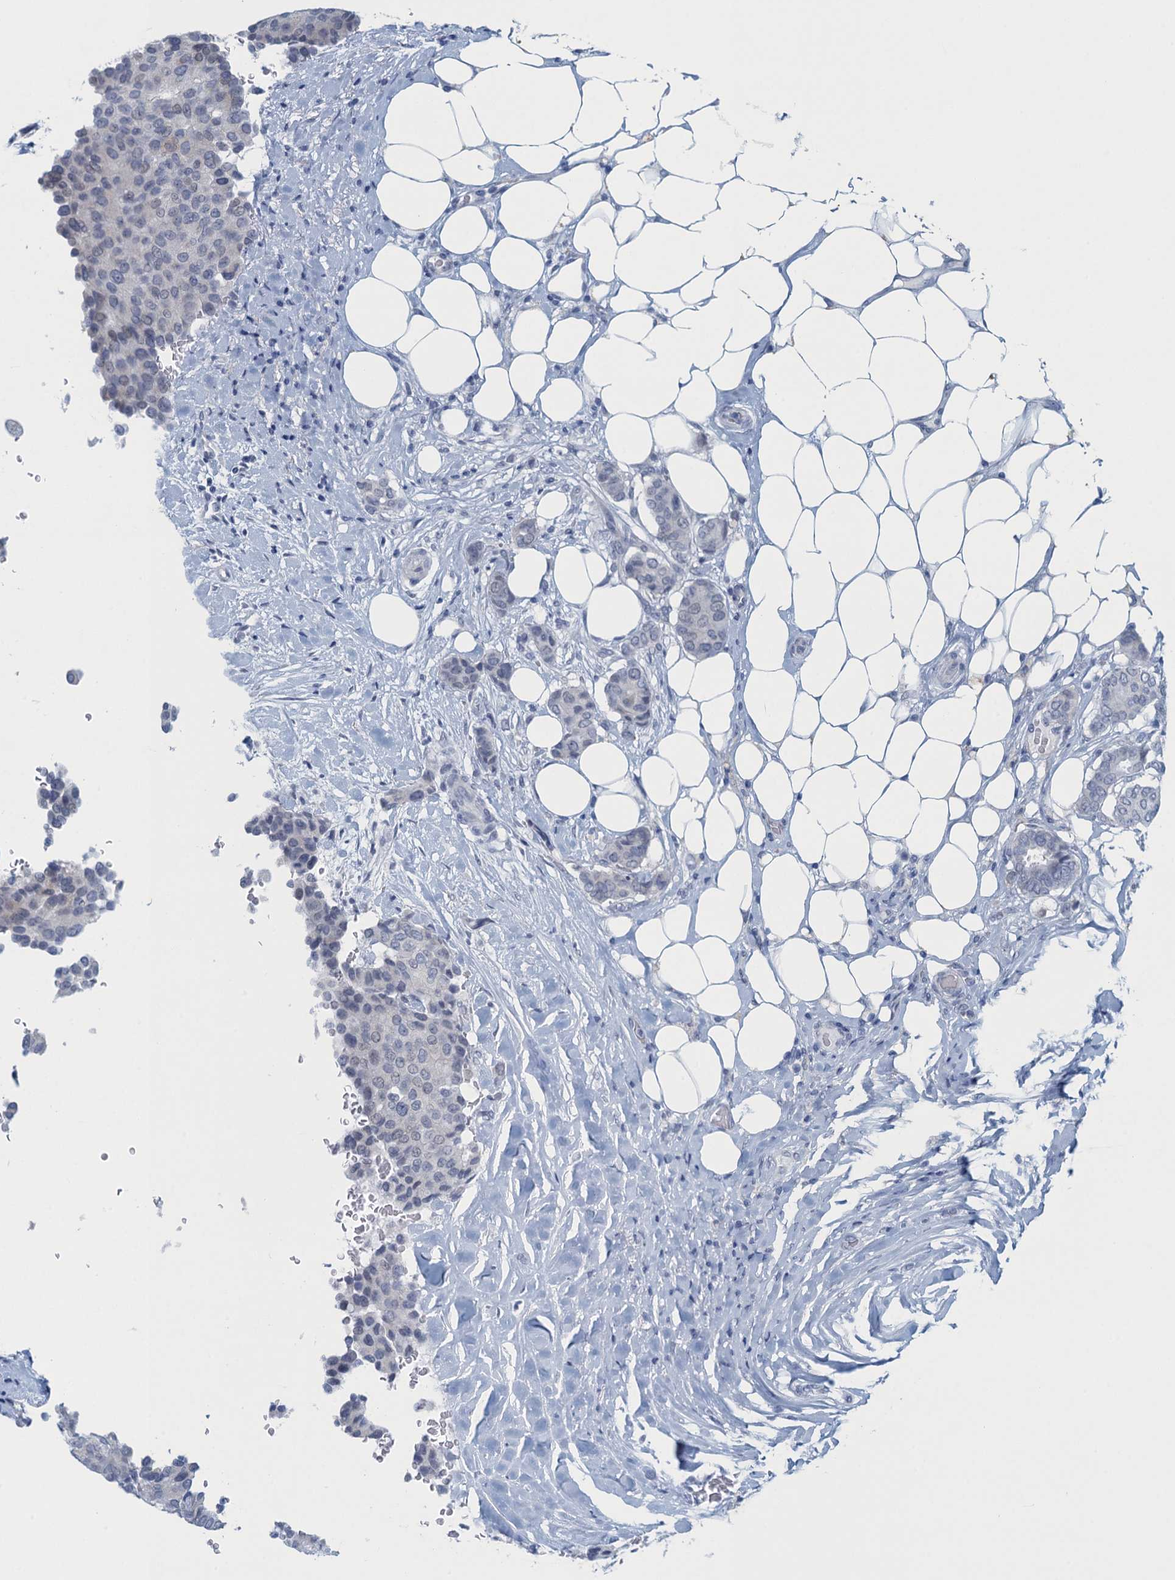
{"staining": {"intensity": "negative", "quantity": "none", "location": "none"}, "tissue": "breast cancer", "cell_type": "Tumor cells", "image_type": "cancer", "snomed": [{"axis": "morphology", "description": "Duct carcinoma"}, {"axis": "topography", "description": "Breast"}], "caption": "IHC of human intraductal carcinoma (breast) exhibits no positivity in tumor cells.", "gene": "ENSG00000131152", "patient": {"sex": "female", "age": 75}}